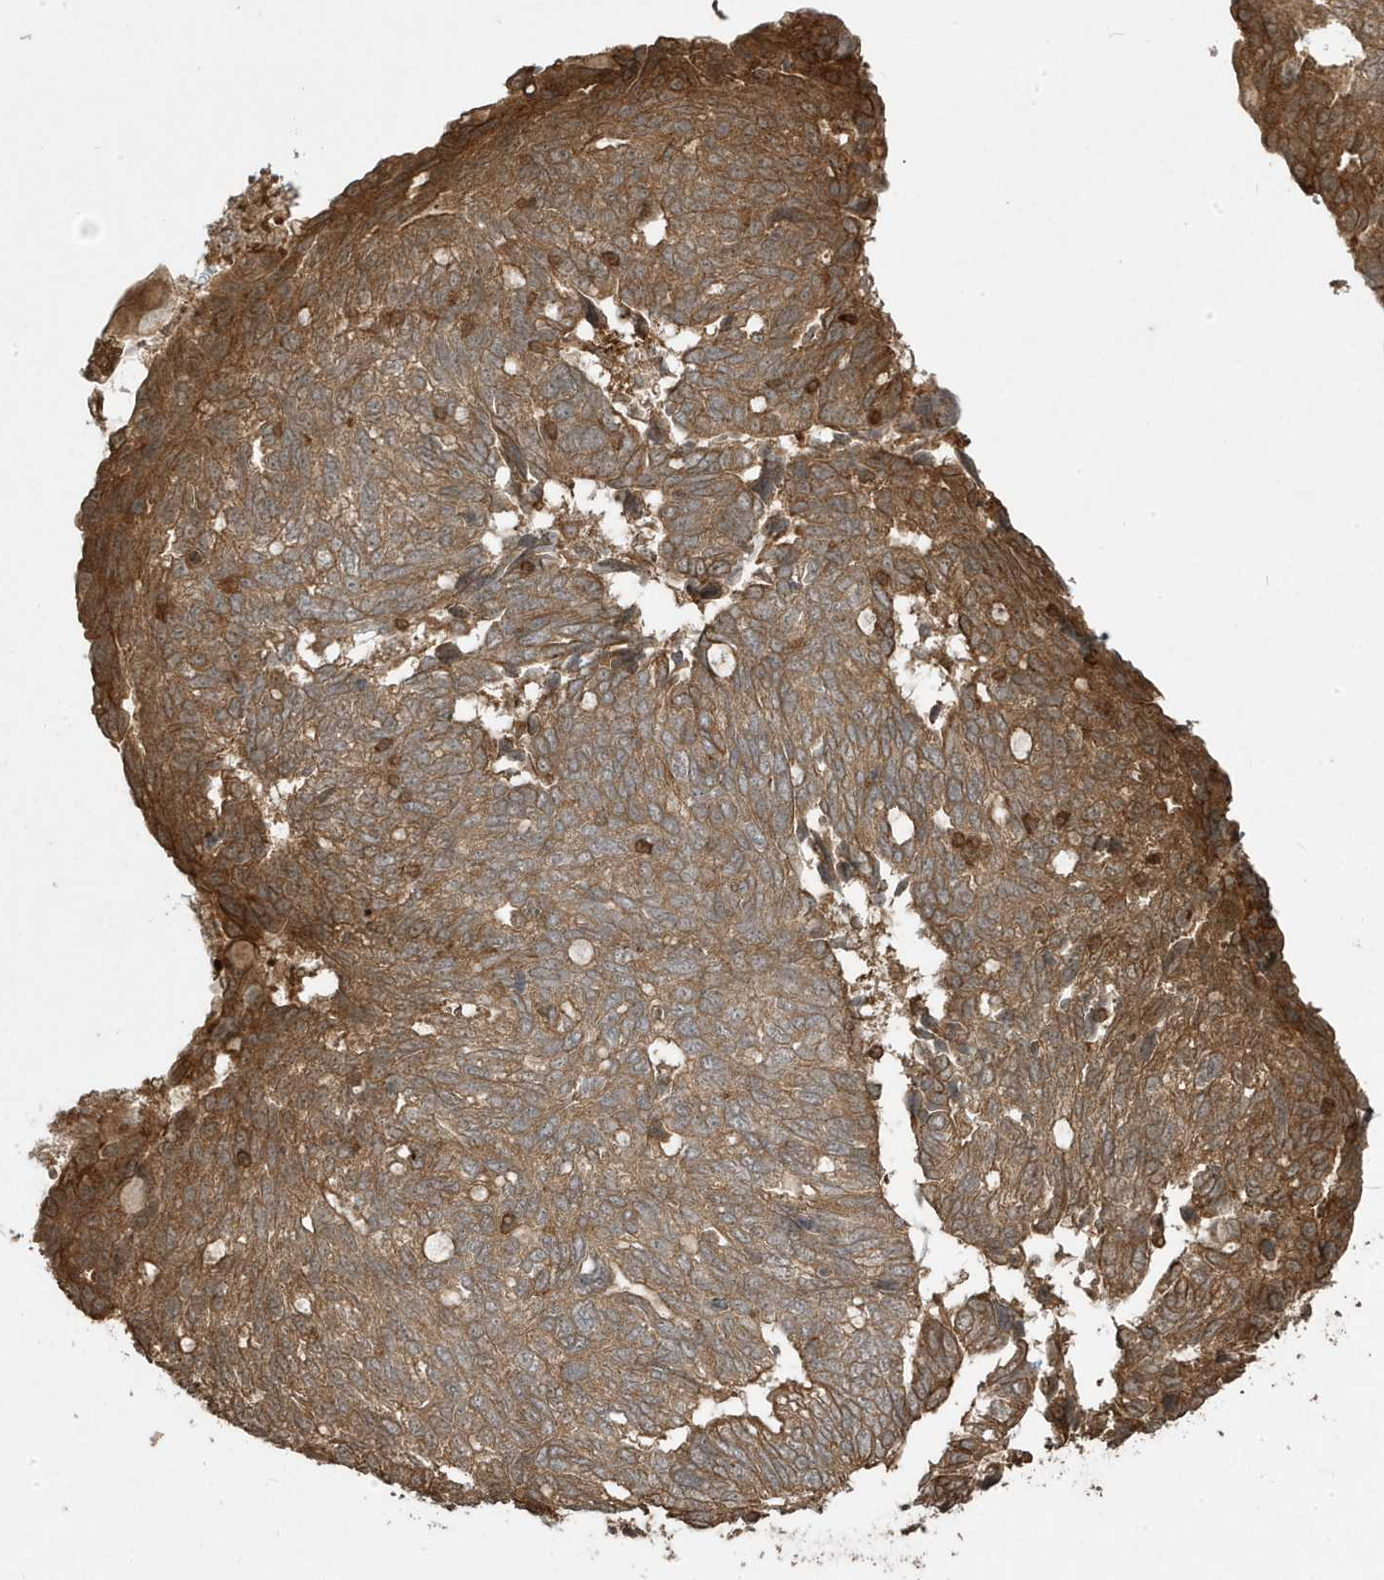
{"staining": {"intensity": "moderate", "quantity": ">75%", "location": "cytoplasmic/membranous"}, "tissue": "ovarian cancer", "cell_type": "Tumor cells", "image_type": "cancer", "snomed": [{"axis": "morphology", "description": "Cystadenocarcinoma, serous, NOS"}, {"axis": "topography", "description": "Ovary"}], "caption": "This photomicrograph displays immunohistochemistry staining of human ovarian serous cystadenocarcinoma, with medium moderate cytoplasmic/membranous expression in approximately >75% of tumor cells.", "gene": "ASAP1", "patient": {"sex": "female", "age": 79}}